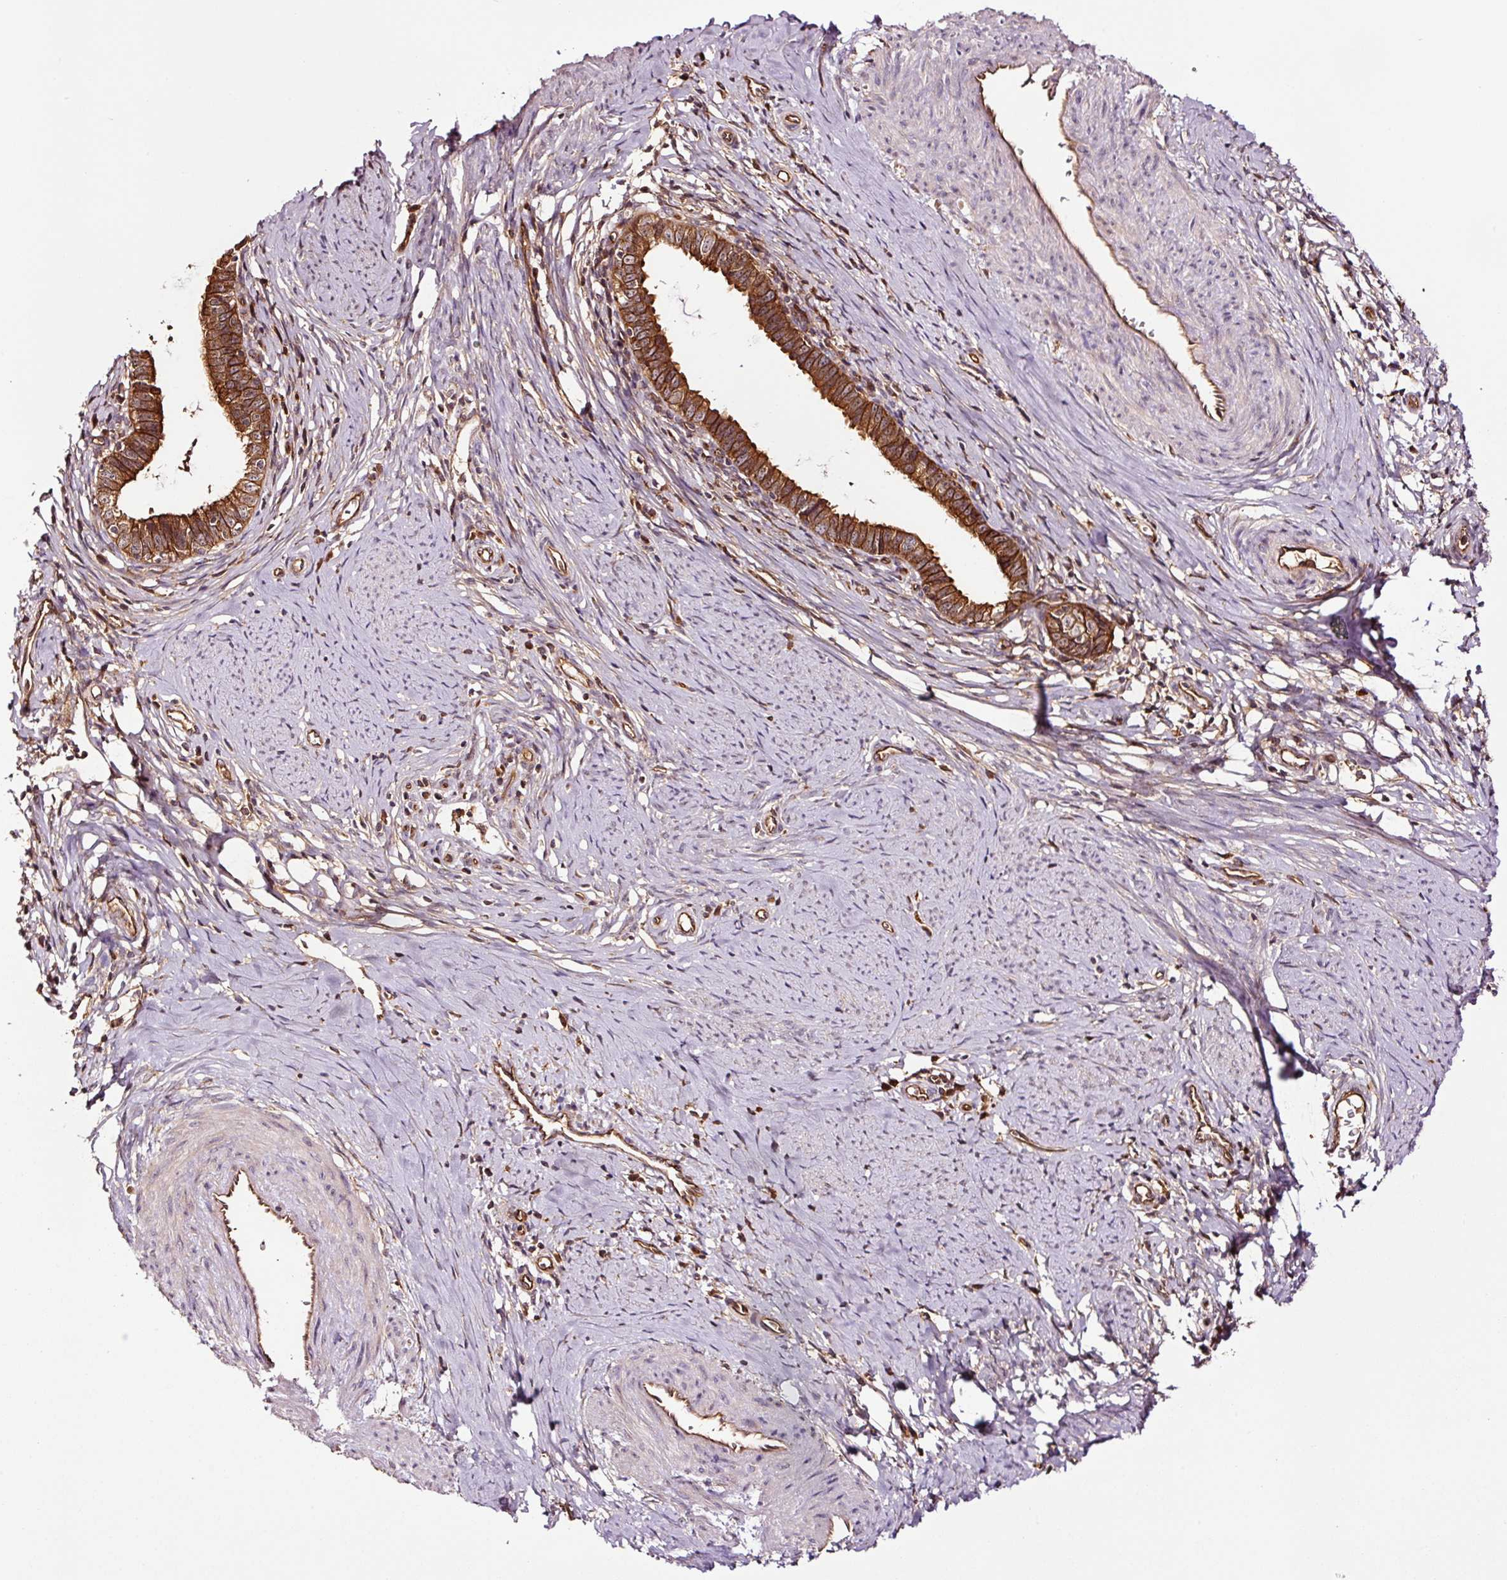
{"staining": {"intensity": "strong", "quantity": ">75%", "location": "cytoplasmic/membranous"}, "tissue": "cervical cancer", "cell_type": "Tumor cells", "image_type": "cancer", "snomed": [{"axis": "morphology", "description": "Adenocarcinoma, NOS"}, {"axis": "topography", "description": "Cervix"}], "caption": "Cervical adenocarcinoma stained with a brown dye displays strong cytoplasmic/membranous positive staining in approximately >75% of tumor cells.", "gene": "METAP1", "patient": {"sex": "female", "age": 36}}